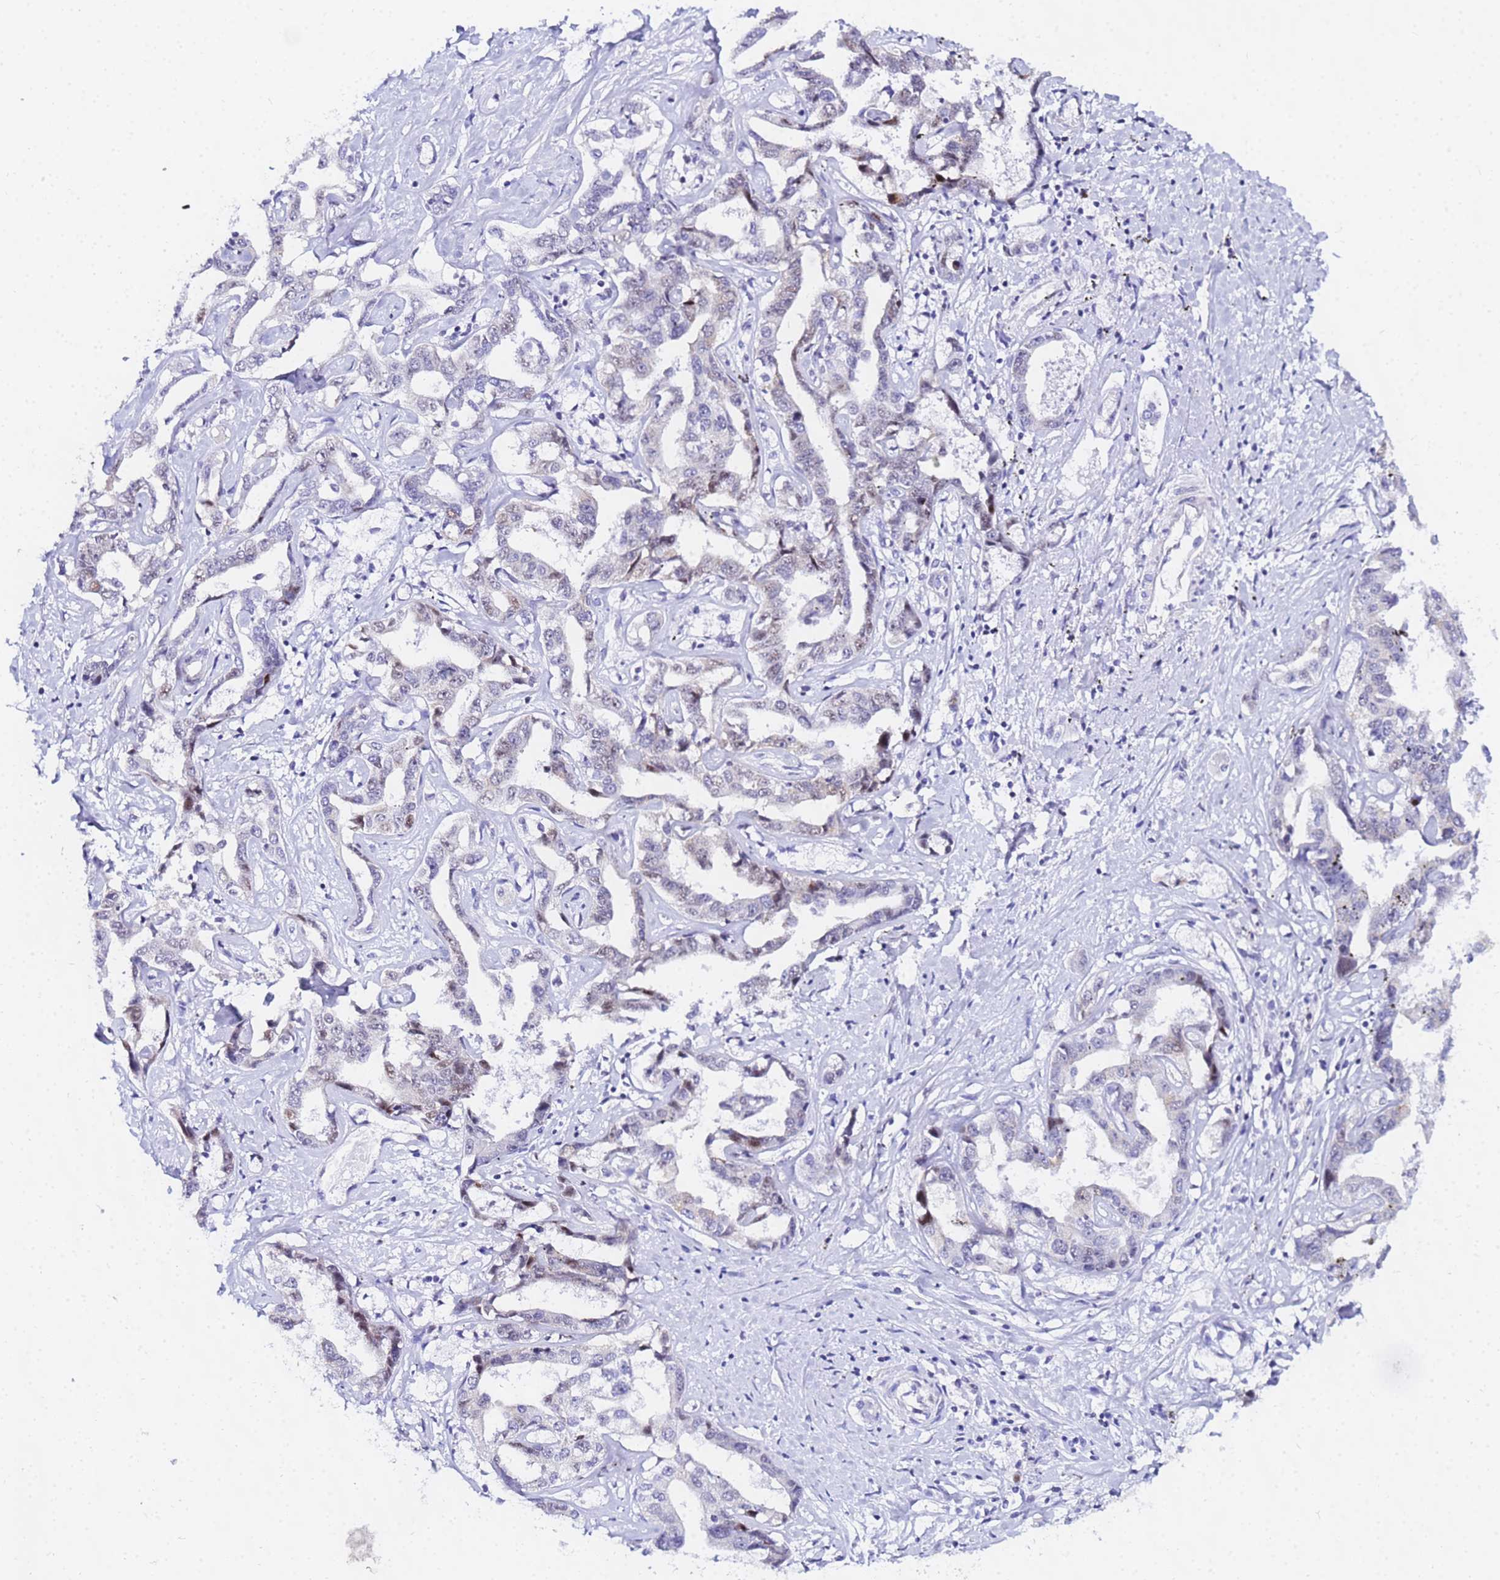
{"staining": {"intensity": "negative", "quantity": "none", "location": "none"}, "tissue": "liver cancer", "cell_type": "Tumor cells", "image_type": "cancer", "snomed": [{"axis": "morphology", "description": "Cholangiocarcinoma"}, {"axis": "topography", "description": "Liver"}], "caption": "The micrograph exhibits no significant expression in tumor cells of liver cancer.", "gene": "CKMT1A", "patient": {"sex": "male", "age": 59}}